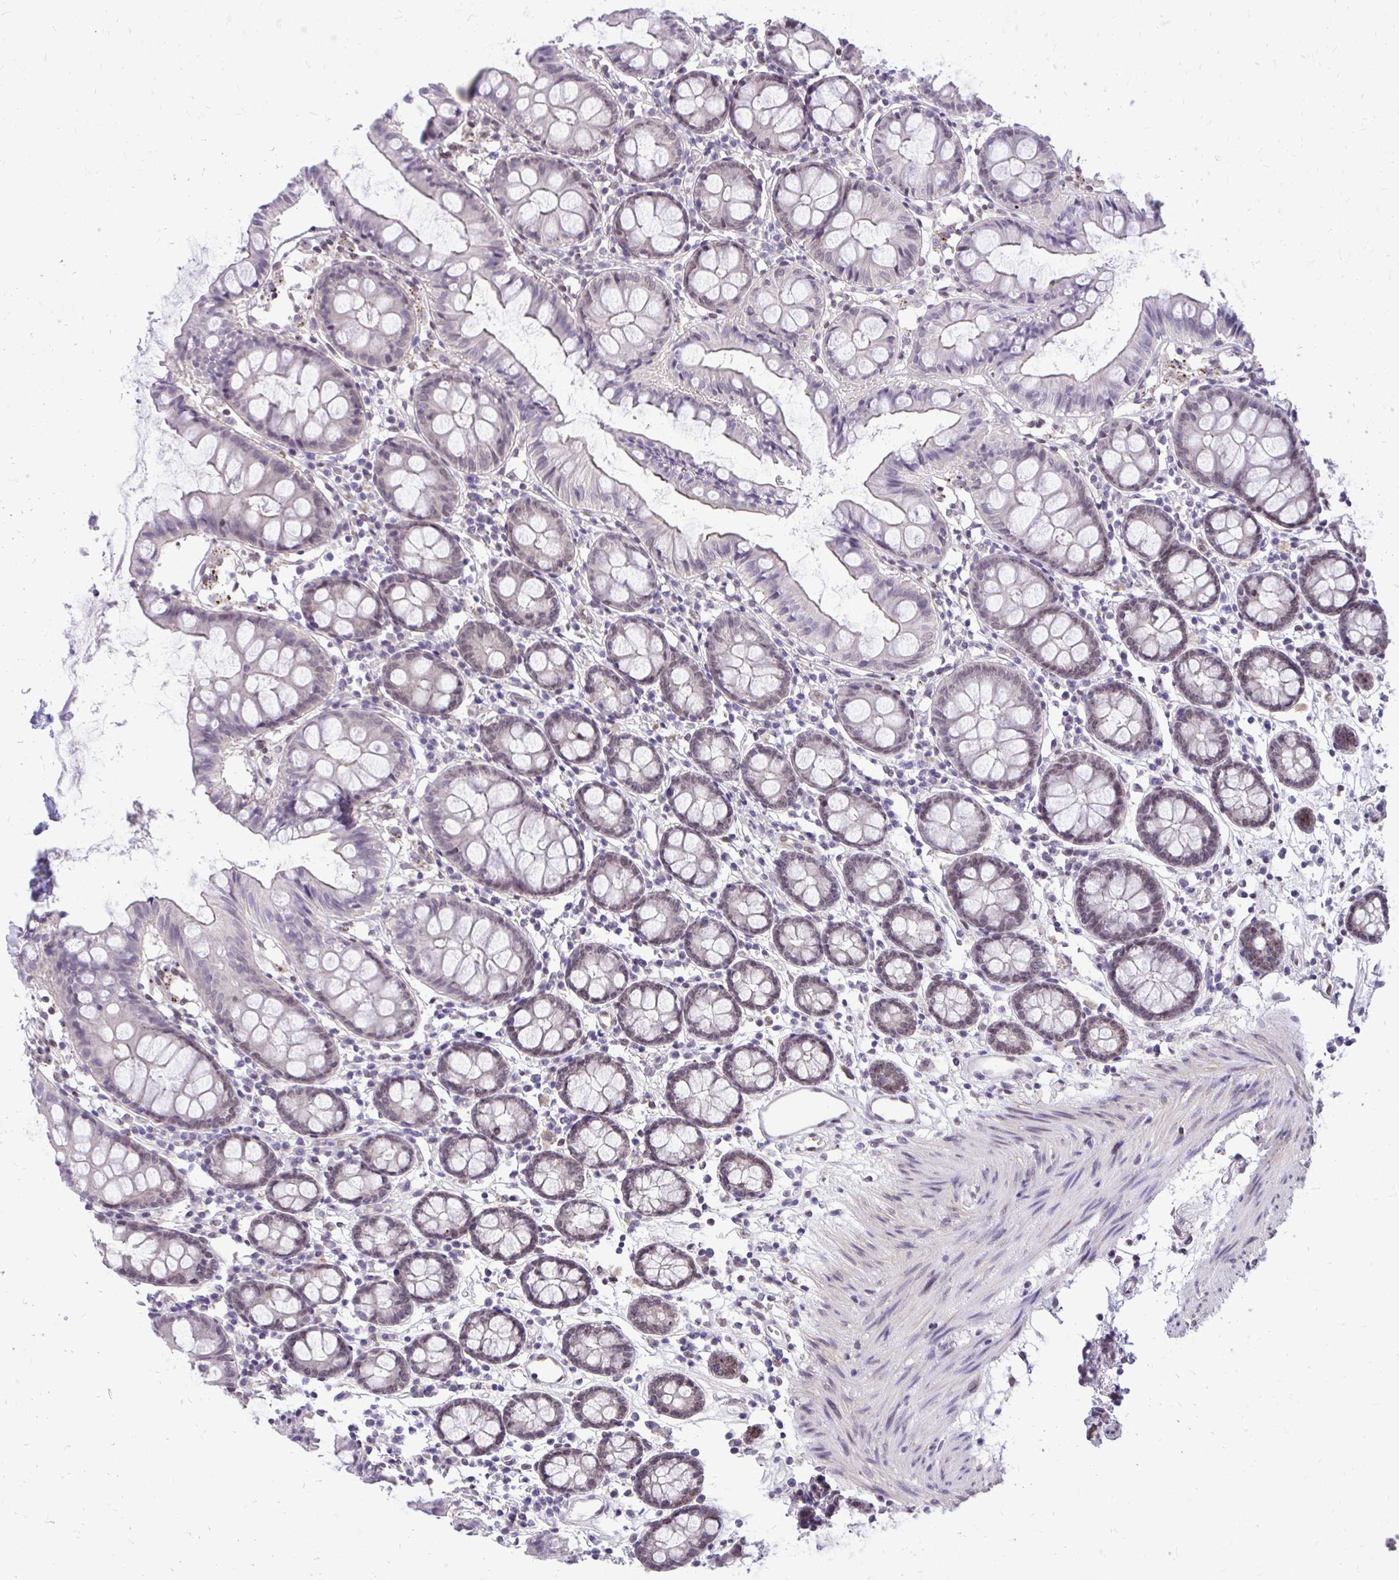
{"staining": {"intensity": "weak", "quantity": ">75%", "location": "nuclear"}, "tissue": "colon", "cell_type": "Endothelial cells", "image_type": "normal", "snomed": [{"axis": "morphology", "description": "Normal tissue, NOS"}, {"axis": "topography", "description": "Colon"}], "caption": "Brown immunohistochemical staining in benign colon displays weak nuclear staining in approximately >75% of endothelial cells.", "gene": "BANF1", "patient": {"sex": "female", "age": 84}}